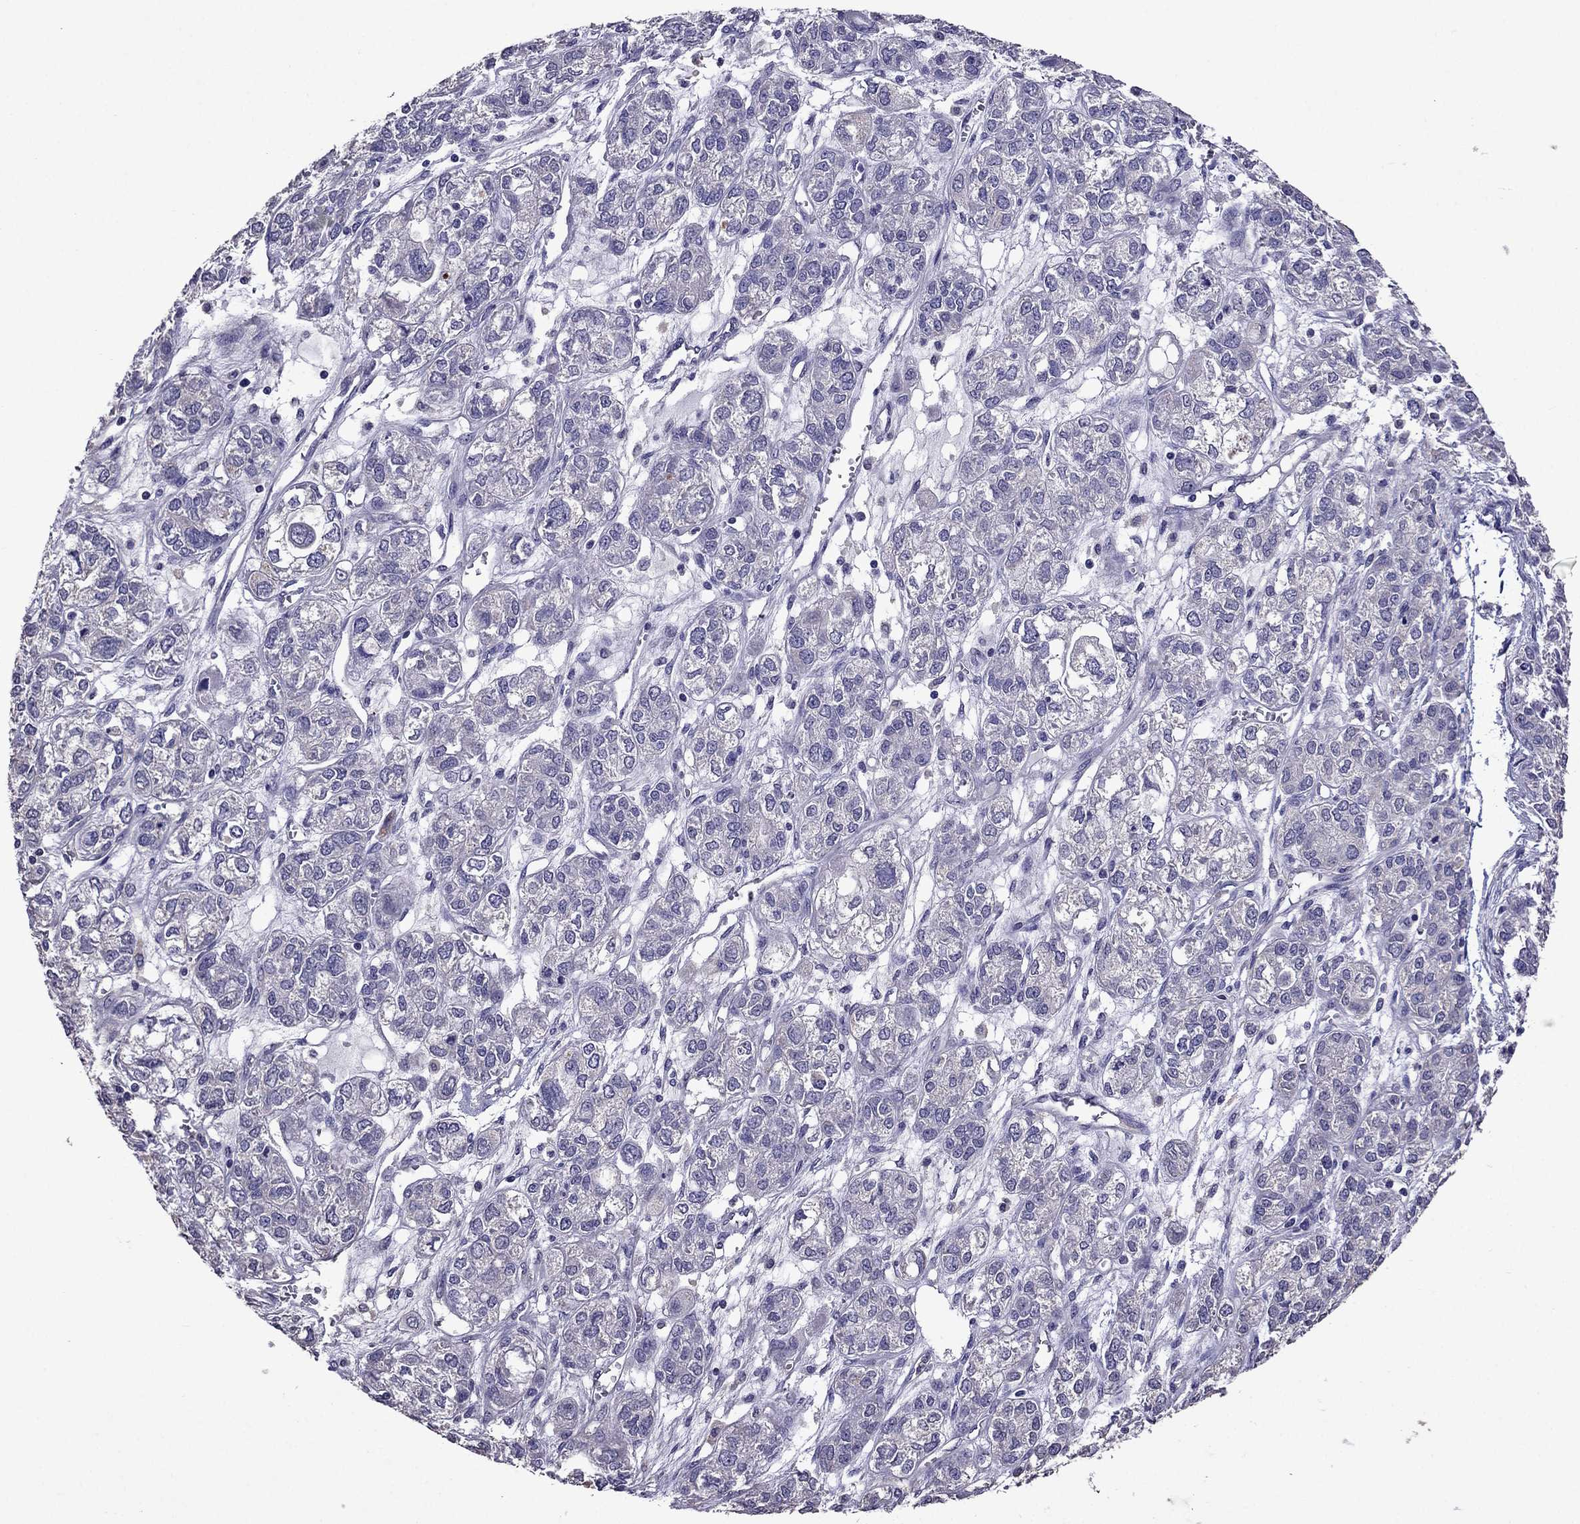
{"staining": {"intensity": "negative", "quantity": "none", "location": "none"}, "tissue": "ovarian cancer", "cell_type": "Tumor cells", "image_type": "cancer", "snomed": [{"axis": "morphology", "description": "Carcinoma, endometroid"}, {"axis": "topography", "description": "Ovary"}], "caption": "DAB (3,3'-diaminobenzidine) immunohistochemical staining of human ovarian endometroid carcinoma demonstrates no significant staining in tumor cells.", "gene": "NKX3-1", "patient": {"sex": "female", "age": 64}}